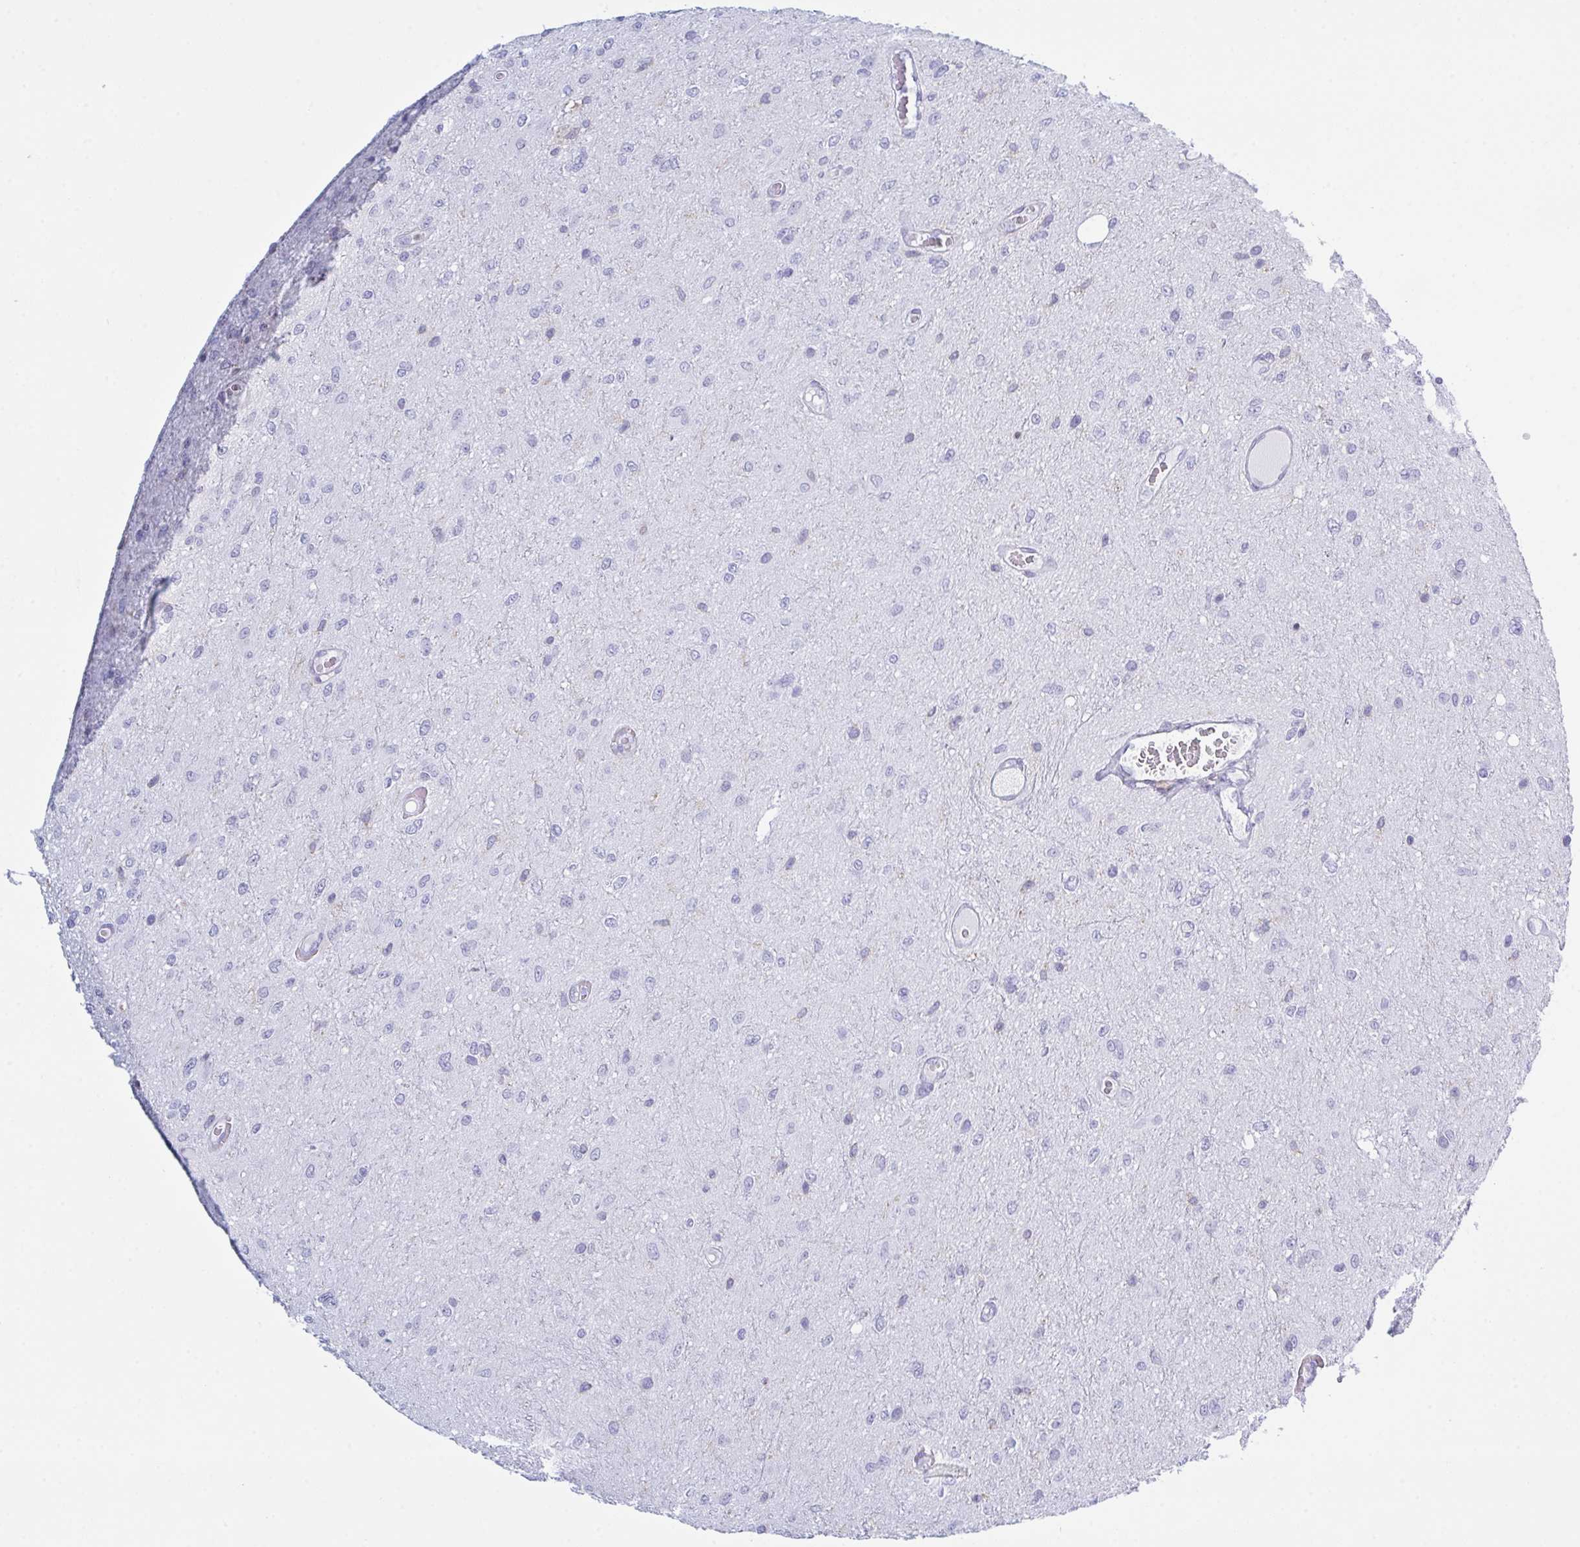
{"staining": {"intensity": "negative", "quantity": "none", "location": "none"}, "tissue": "glioma", "cell_type": "Tumor cells", "image_type": "cancer", "snomed": [{"axis": "morphology", "description": "Glioma, malignant, Low grade"}, {"axis": "topography", "description": "Cerebellum"}], "caption": "A high-resolution image shows IHC staining of glioma, which demonstrates no significant expression in tumor cells.", "gene": "MYO1F", "patient": {"sex": "female", "age": 5}}